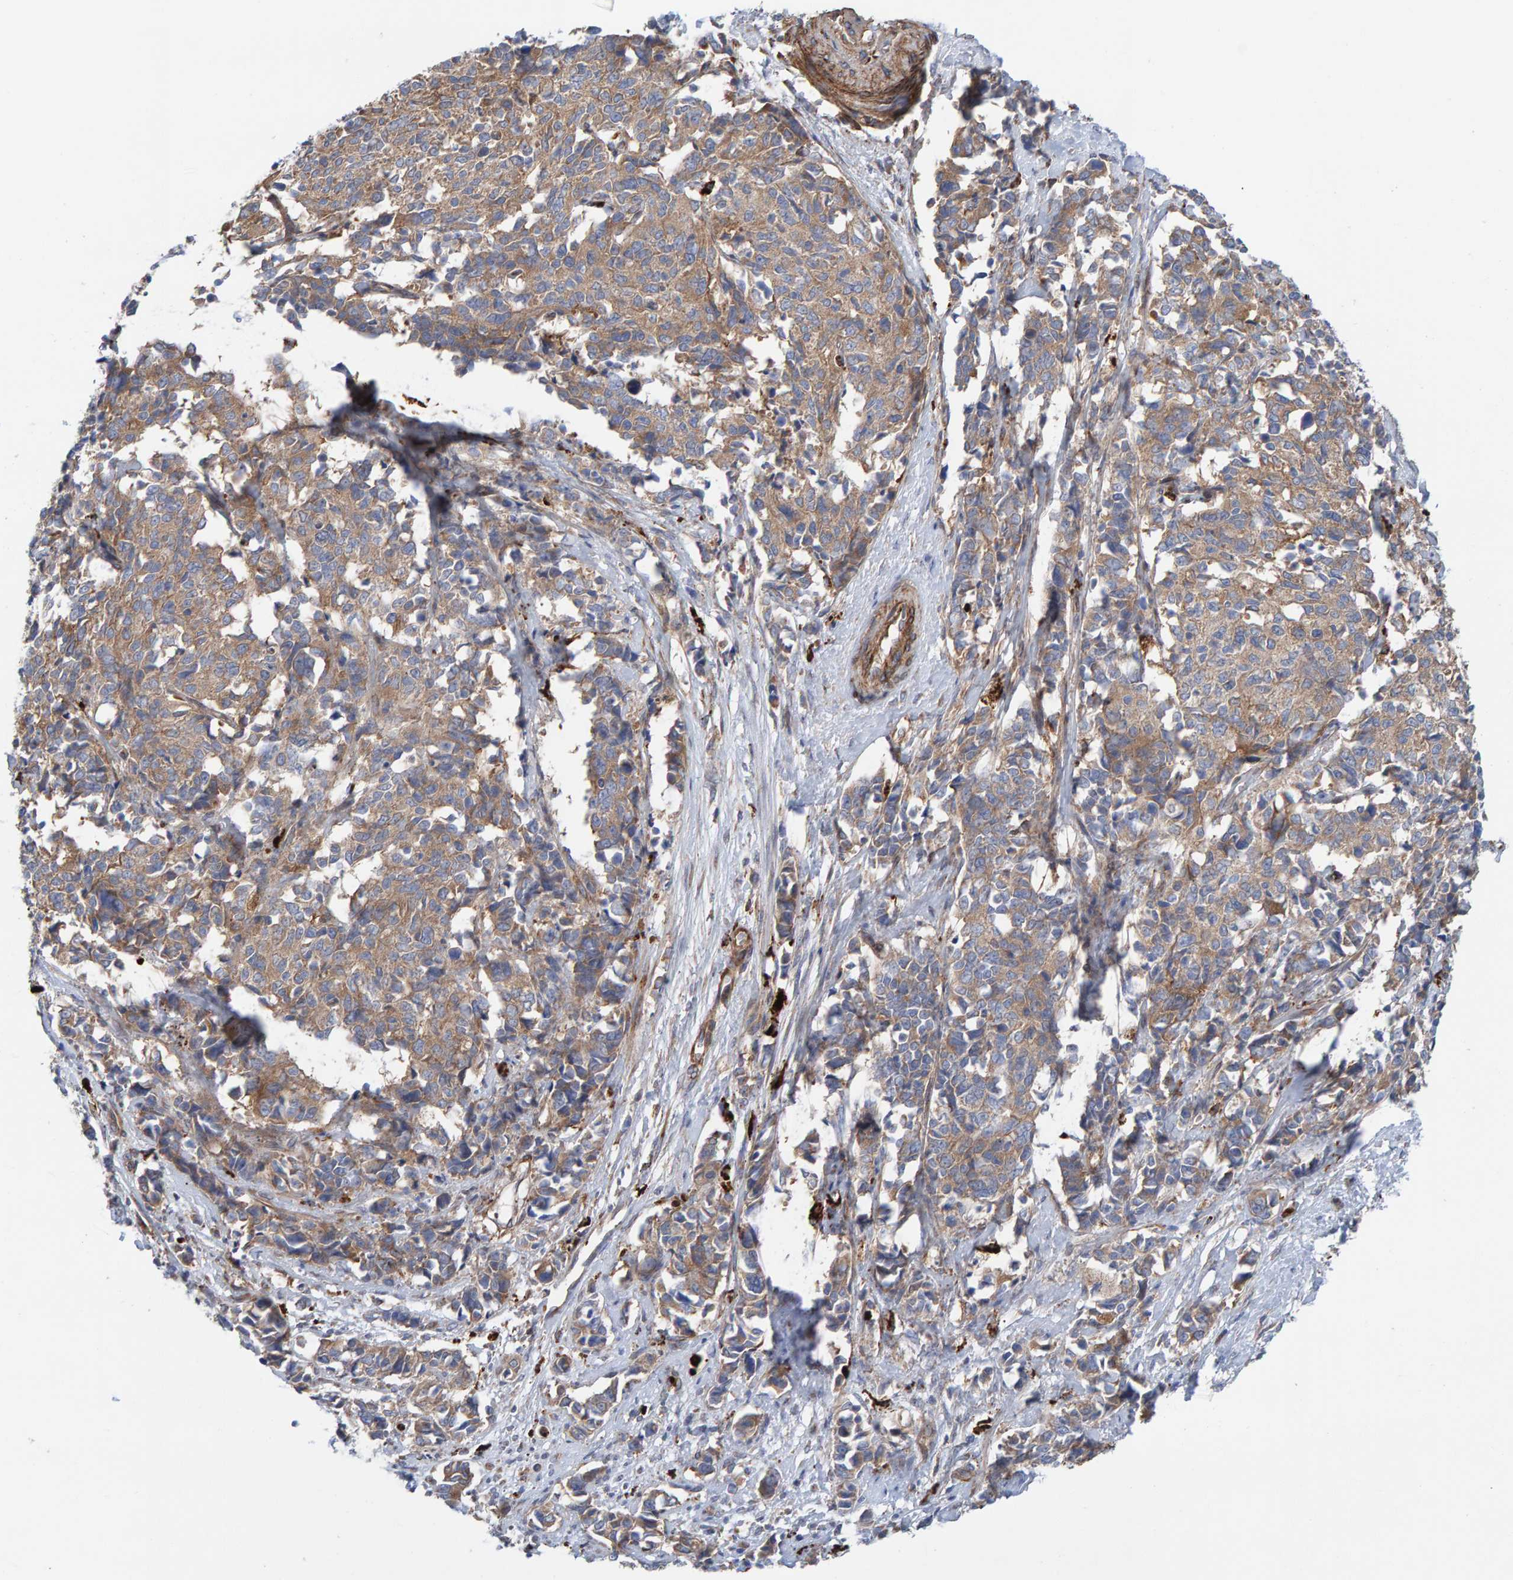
{"staining": {"intensity": "moderate", "quantity": ">75%", "location": "cytoplasmic/membranous"}, "tissue": "cervical cancer", "cell_type": "Tumor cells", "image_type": "cancer", "snomed": [{"axis": "morphology", "description": "Normal tissue, NOS"}, {"axis": "morphology", "description": "Squamous cell carcinoma, NOS"}, {"axis": "topography", "description": "Cervix"}], "caption": "Immunohistochemical staining of cervical cancer (squamous cell carcinoma) shows medium levels of moderate cytoplasmic/membranous expression in approximately >75% of tumor cells.", "gene": "CDK5RAP3", "patient": {"sex": "female", "age": 35}}